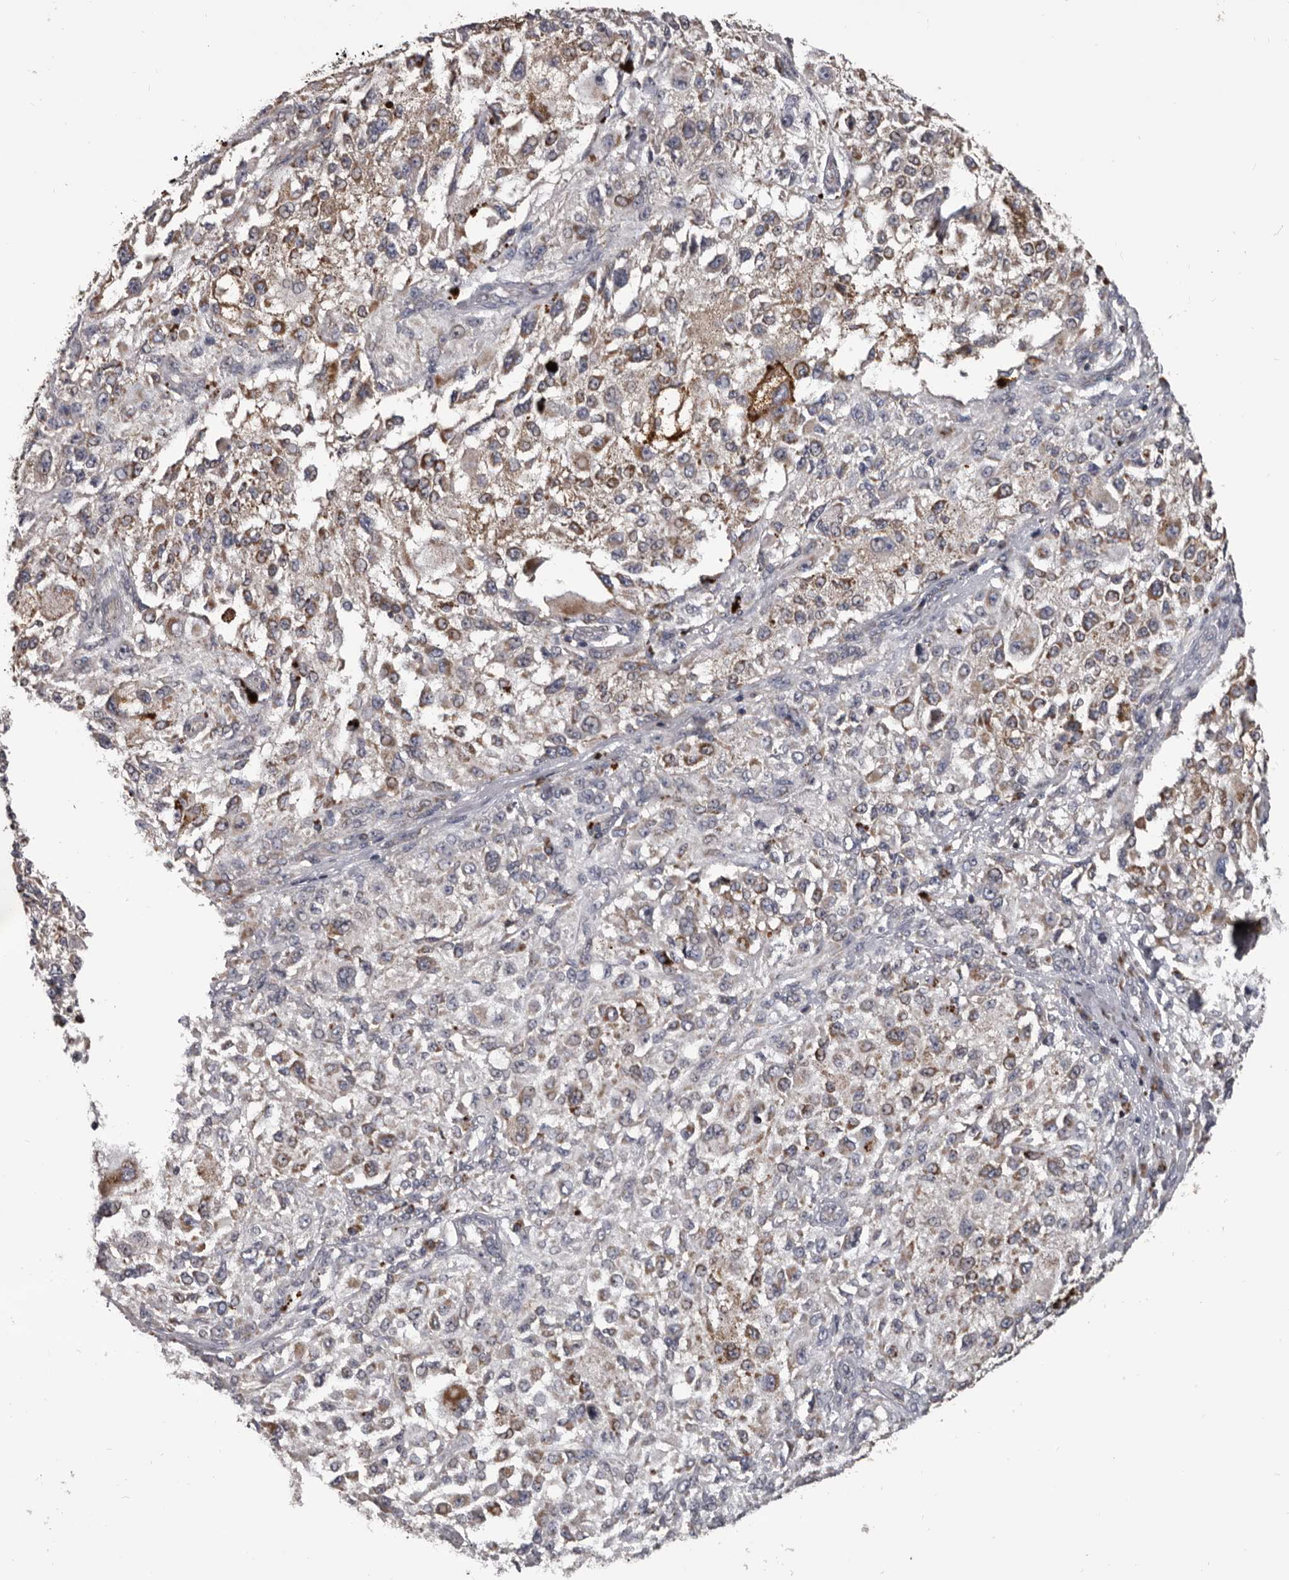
{"staining": {"intensity": "weak", "quantity": "25%-75%", "location": "cytoplasmic/membranous"}, "tissue": "melanoma", "cell_type": "Tumor cells", "image_type": "cancer", "snomed": [{"axis": "morphology", "description": "Necrosis, NOS"}, {"axis": "morphology", "description": "Malignant melanoma, NOS"}, {"axis": "topography", "description": "Skin"}], "caption": "This micrograph exhibits malignant melanoma stained with immunohistochemistry (IHC) to label a protein in brown. The cytoplasmic/membranous of tumor cells show weak positivity for the protein. Nuclei are counter-stained blue.", "gene": "ALDH5A1", "patient": {"sex": "female", "age": 87}}